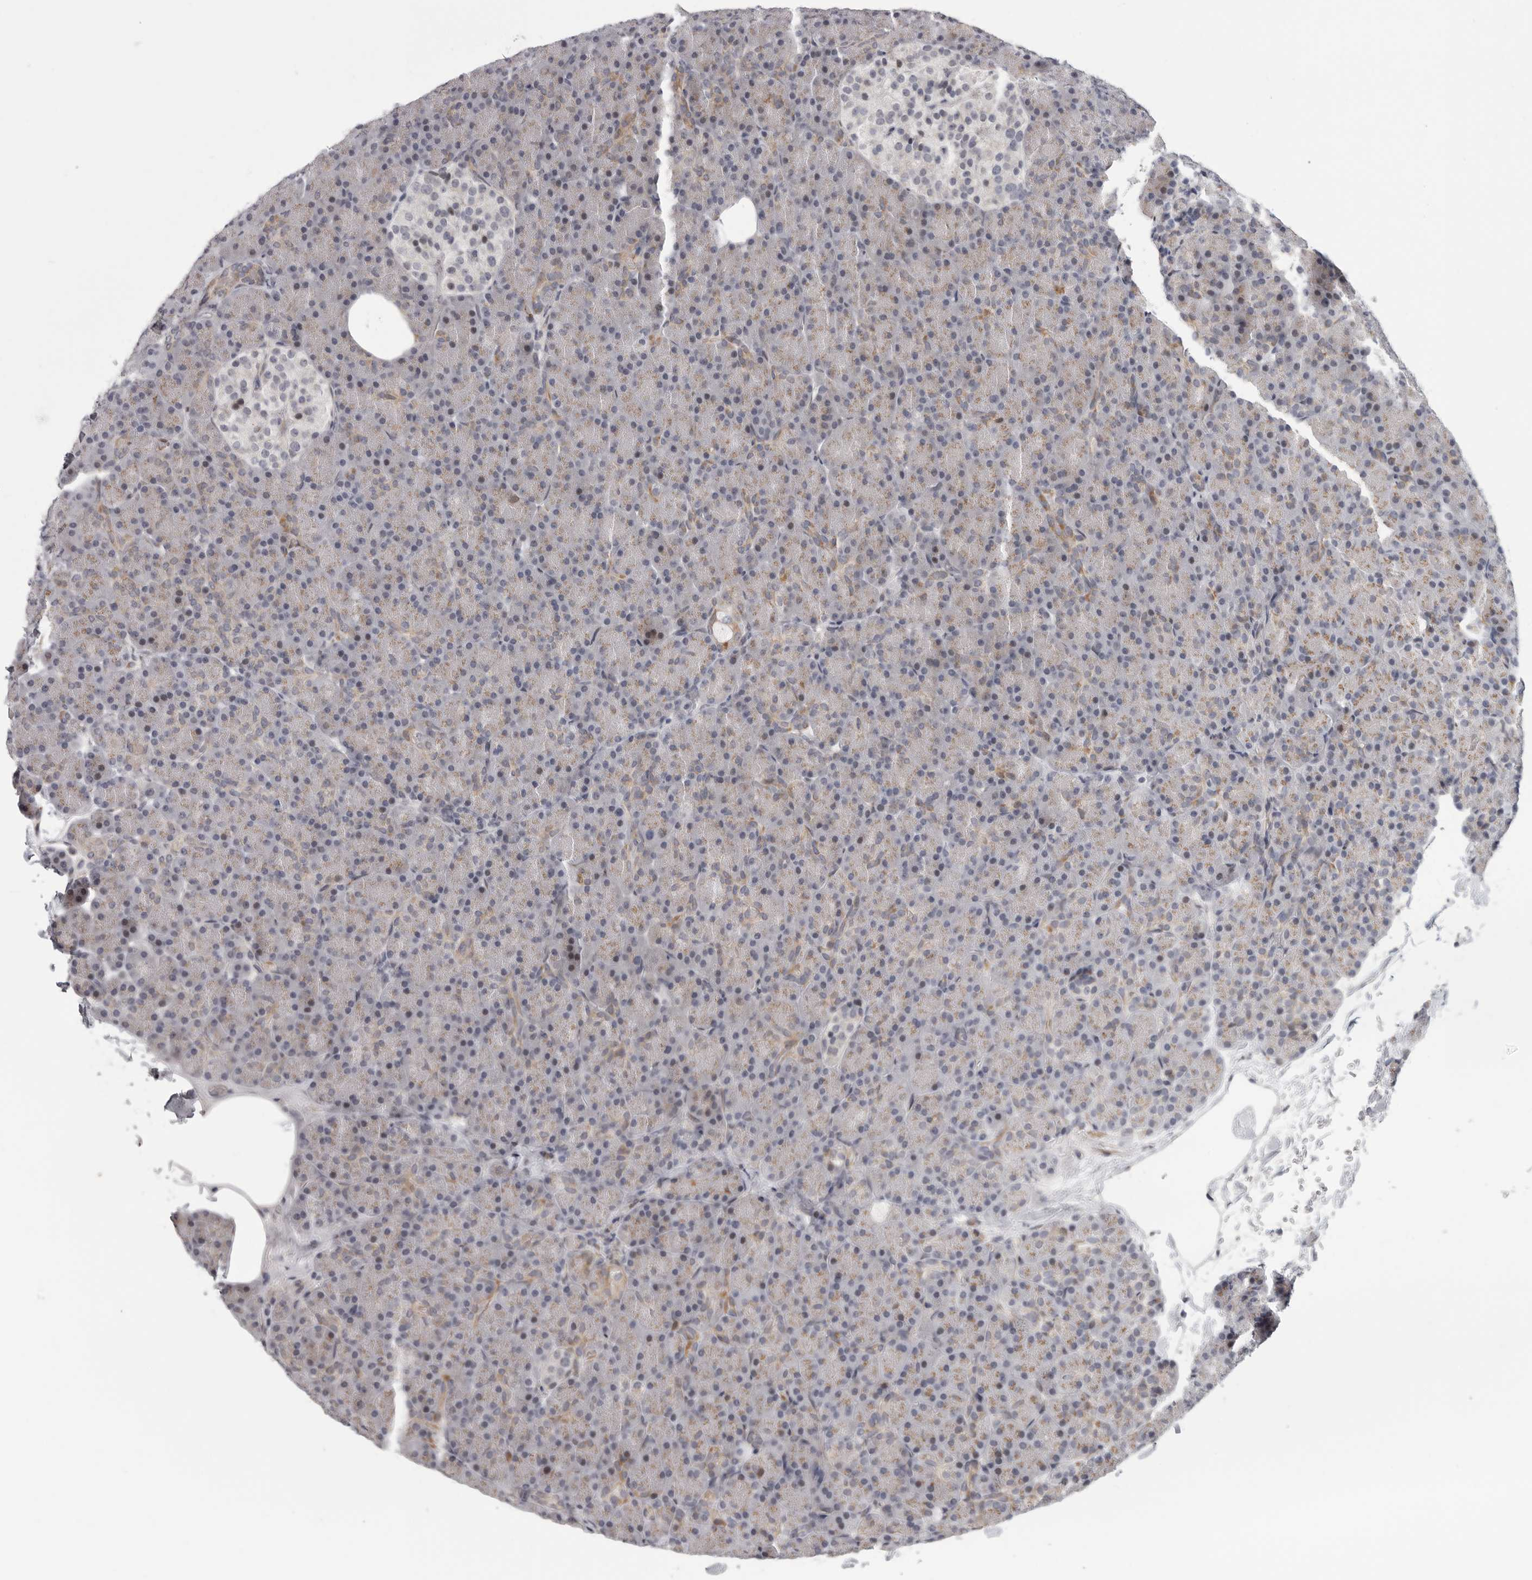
{"staining": {"intensity": "weak", "quantity": "25%-75%", "location": "cytoplasmic/membranous"}, "tissue": "pancreas", "cell_type": "Exocrine glandular cells", "image_type": "normal", "snomed": [{"axis": "morphology", "description": "Normal tissue, NOS"}, {"axis": "topography", "description": "Pancreas"}], "caption": "A high-resolution photomicrograph shows IHC staining of unremarkable pancreas, which shows weak cytoplasmic/membranous staining in approximately 25%-75% of exocrine glandular cells. (DAB (3,3'-diaminobenzidine) IHC with brightfield microscopy, high magnification).", "gene": "RALGPS2", "patient": {"sex": "female", "age": 43}}